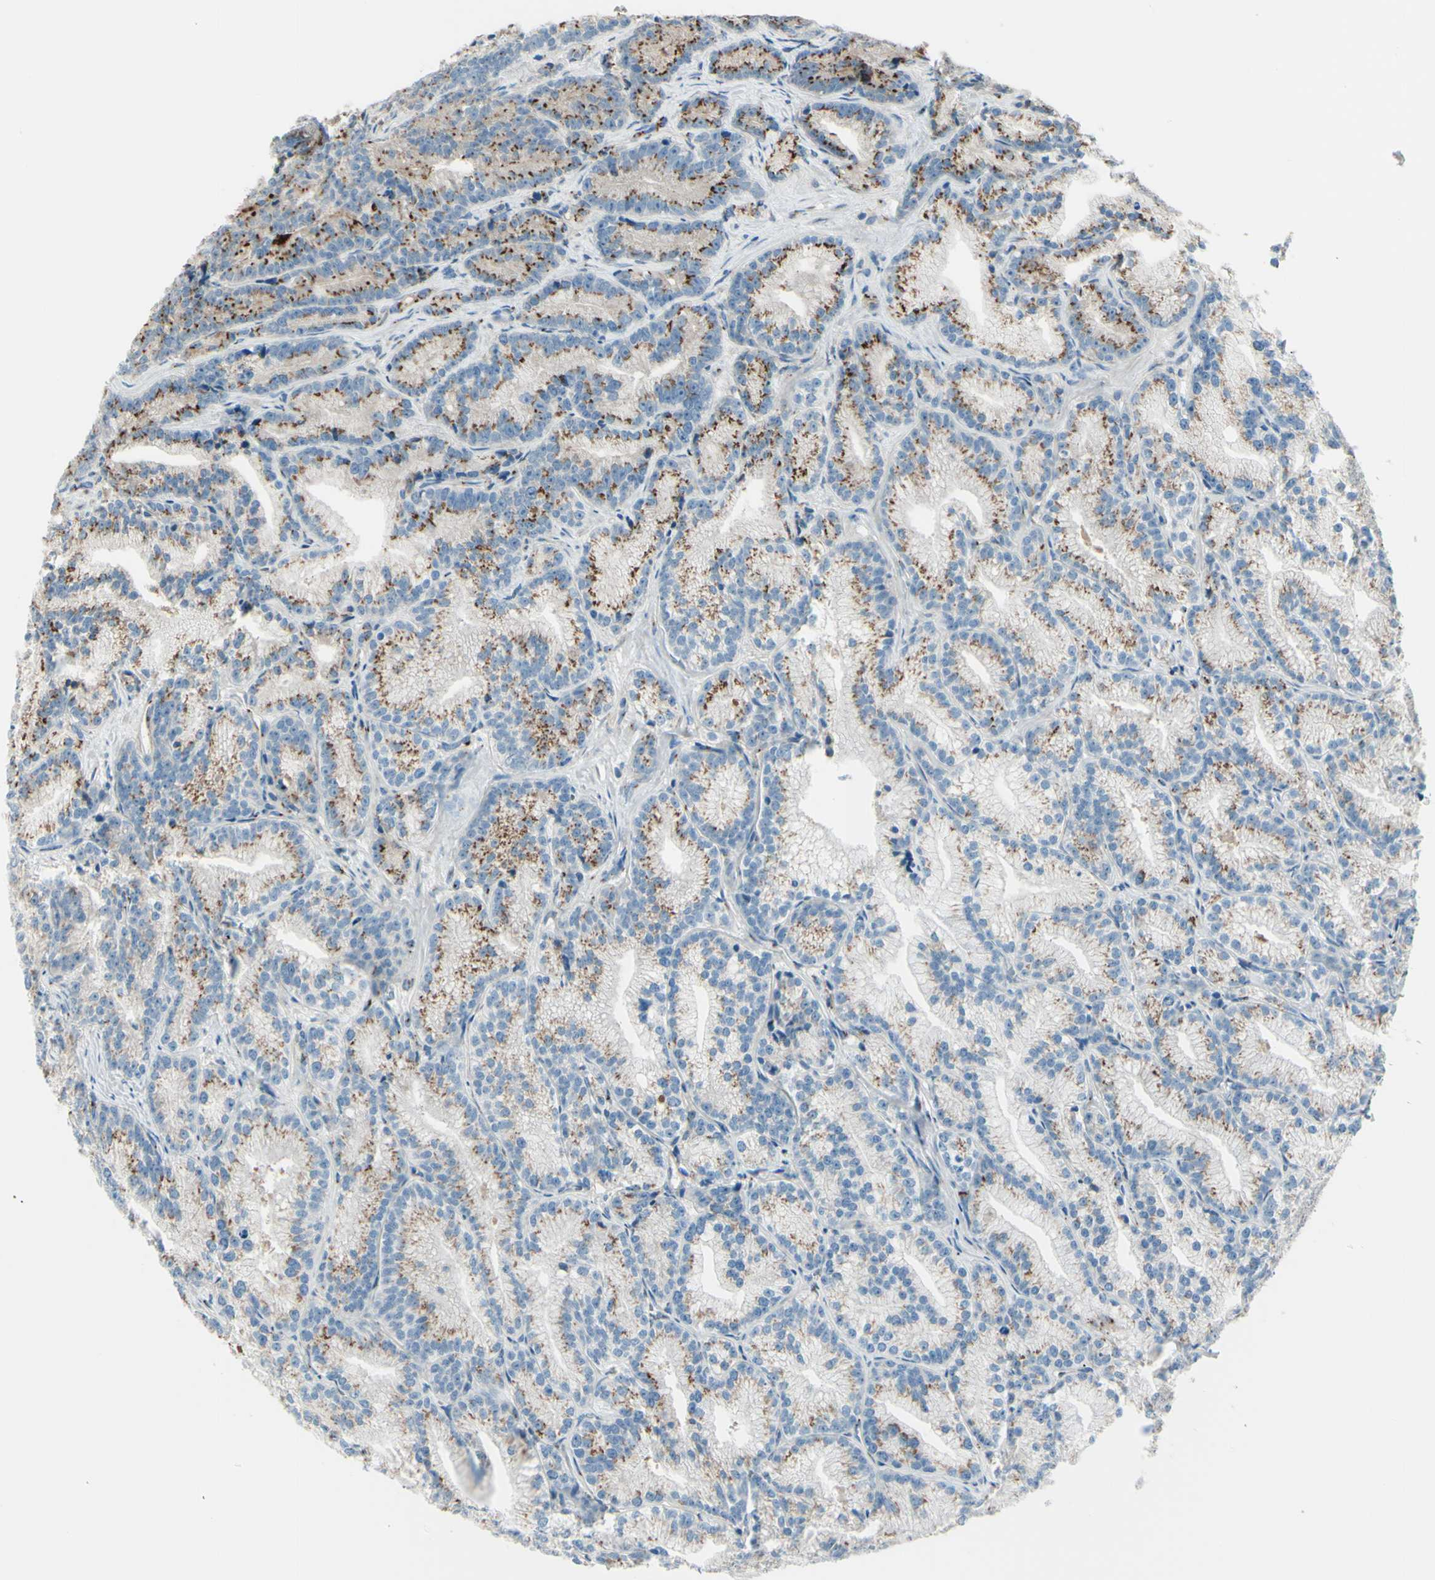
{"staining": {"intensity": "strong", "quantity": "25%-75%", "location": "cytoplasmic/membranous"}, "tissue": "prostate cancer", "cell_type": "Tumor cells", "image_type": "cancer", "snomed": [{"axis": "morphology", "description": "Adenocarcinoma, Low grade"}, {"axis": "topography", "description": "Prostate"}], "caption": "DAB immunohistochemical staining of human low-grade adenocarcinoma (prostate) reveals strong cytoplasmic/membranous protein positivity in about 25%-75% of tumor cells.", "gene": "B4GALT1", "patient": {"sex": "male", "age": 89}}